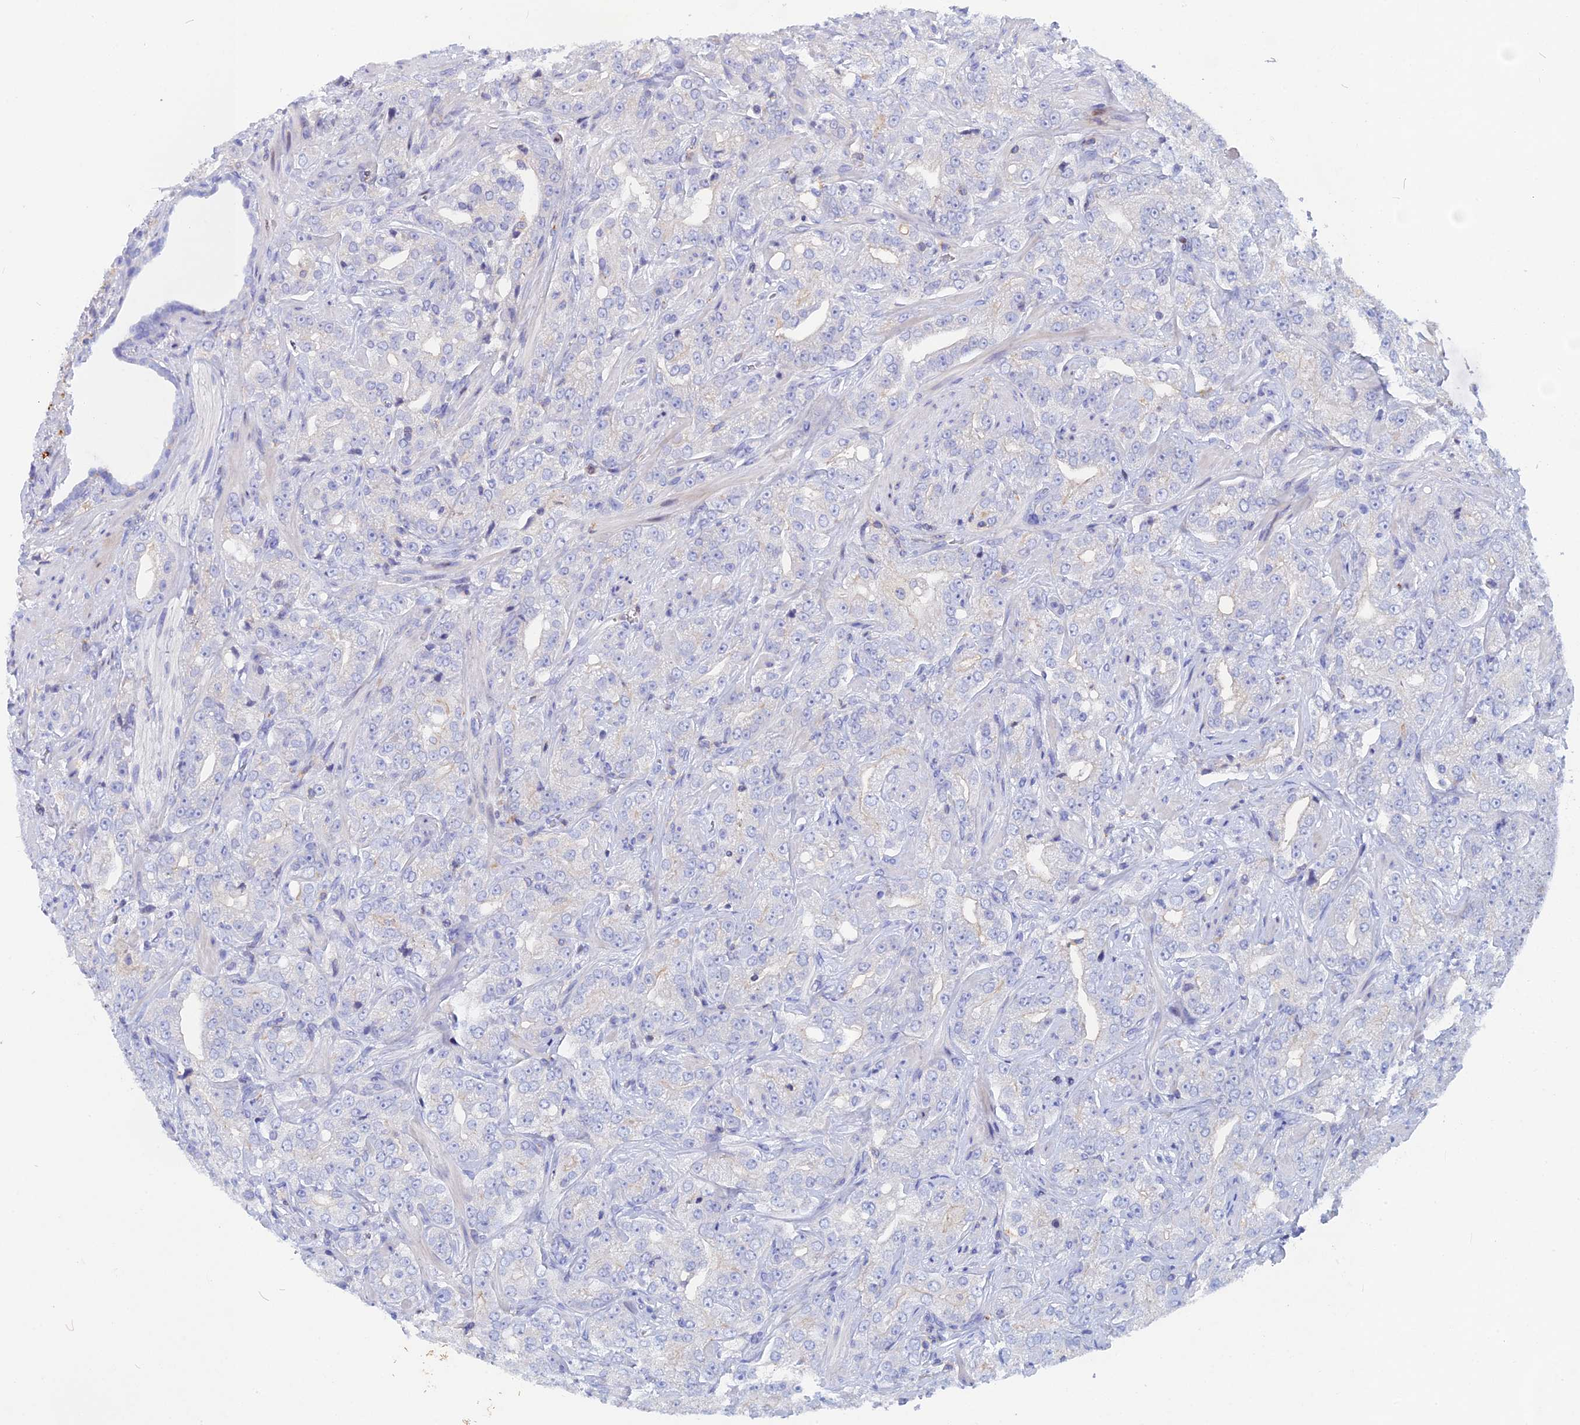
{"staining": {"intensity": "negative", "quantity": "none", "location": "none"}, "tissue": "prostate cancer", "cell_type": "Tumor cells", "image_type": "cancer", "snomed": [{"axis": "morphology", "description": "Adenocarcinoma, Low grade"}, {"axis": "topography", "description": "Prostate"}], "caption": "This is an immunohistochemistry image of prostate adenocarcinoma (low-grade). There is no staining in tumor cells.", "gene": "ACP7", "patient": {"sex": "male", "age": 67}}